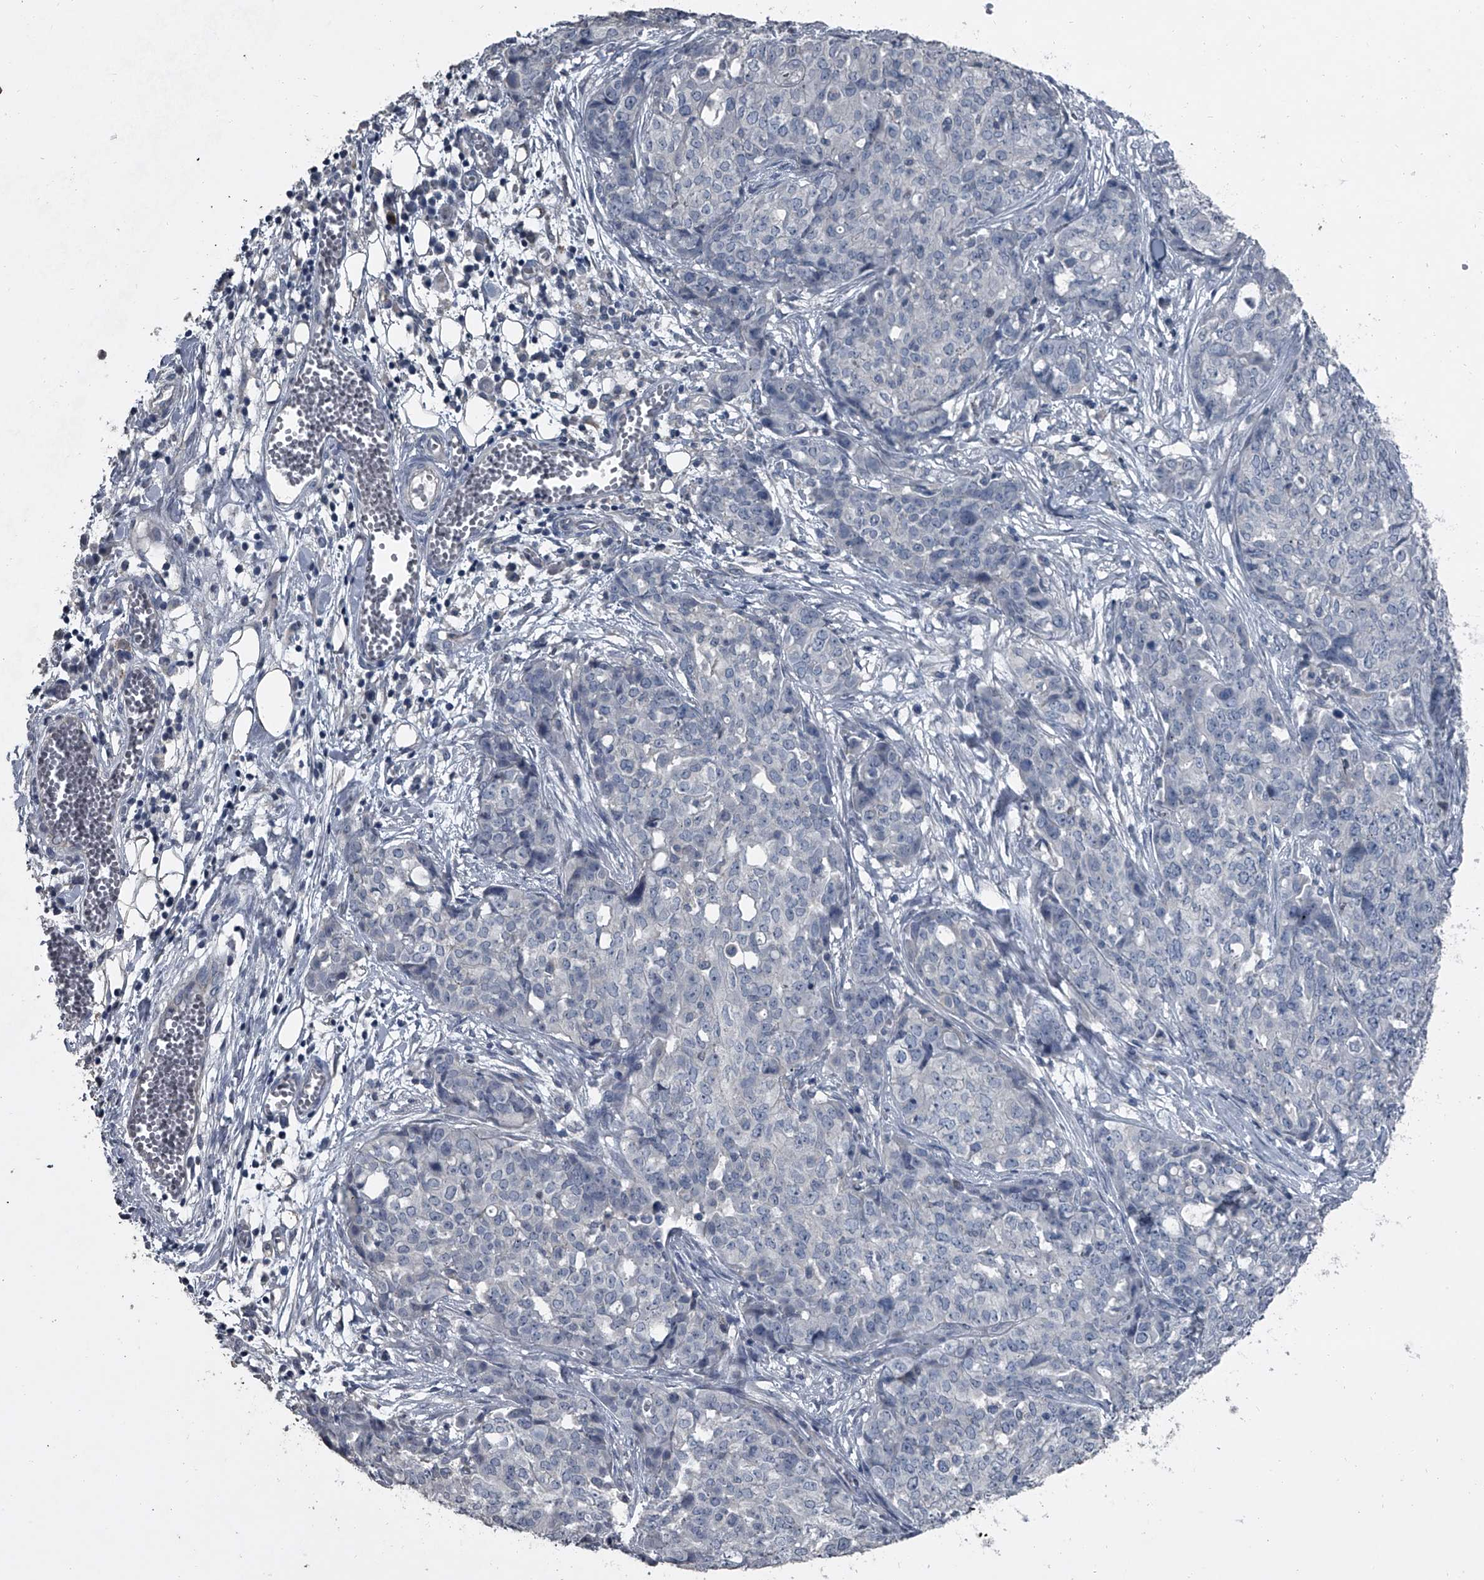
{"staining": {"intensity": "negative", "quantity": "none", "location": "none"}, "tissue": "ovarian cancer", "cell_type": "Tumor cells", "image_type": "cancer", "snomed": [{"axis": "morphology", "description": "Cystadenocarcinoma, serous, NOS"}, {"axis": "topography", "description": "Soft tissue"}, {"axis": "topography", "description": "Ovary"}], "caption": "Ovarian serous cystadenocarcinoma was stained to show a protein in brown. There is no significant positivity in tumor cells.", "gene": "HEPHL1", "patient": {"sex": "female", "age": 57}}